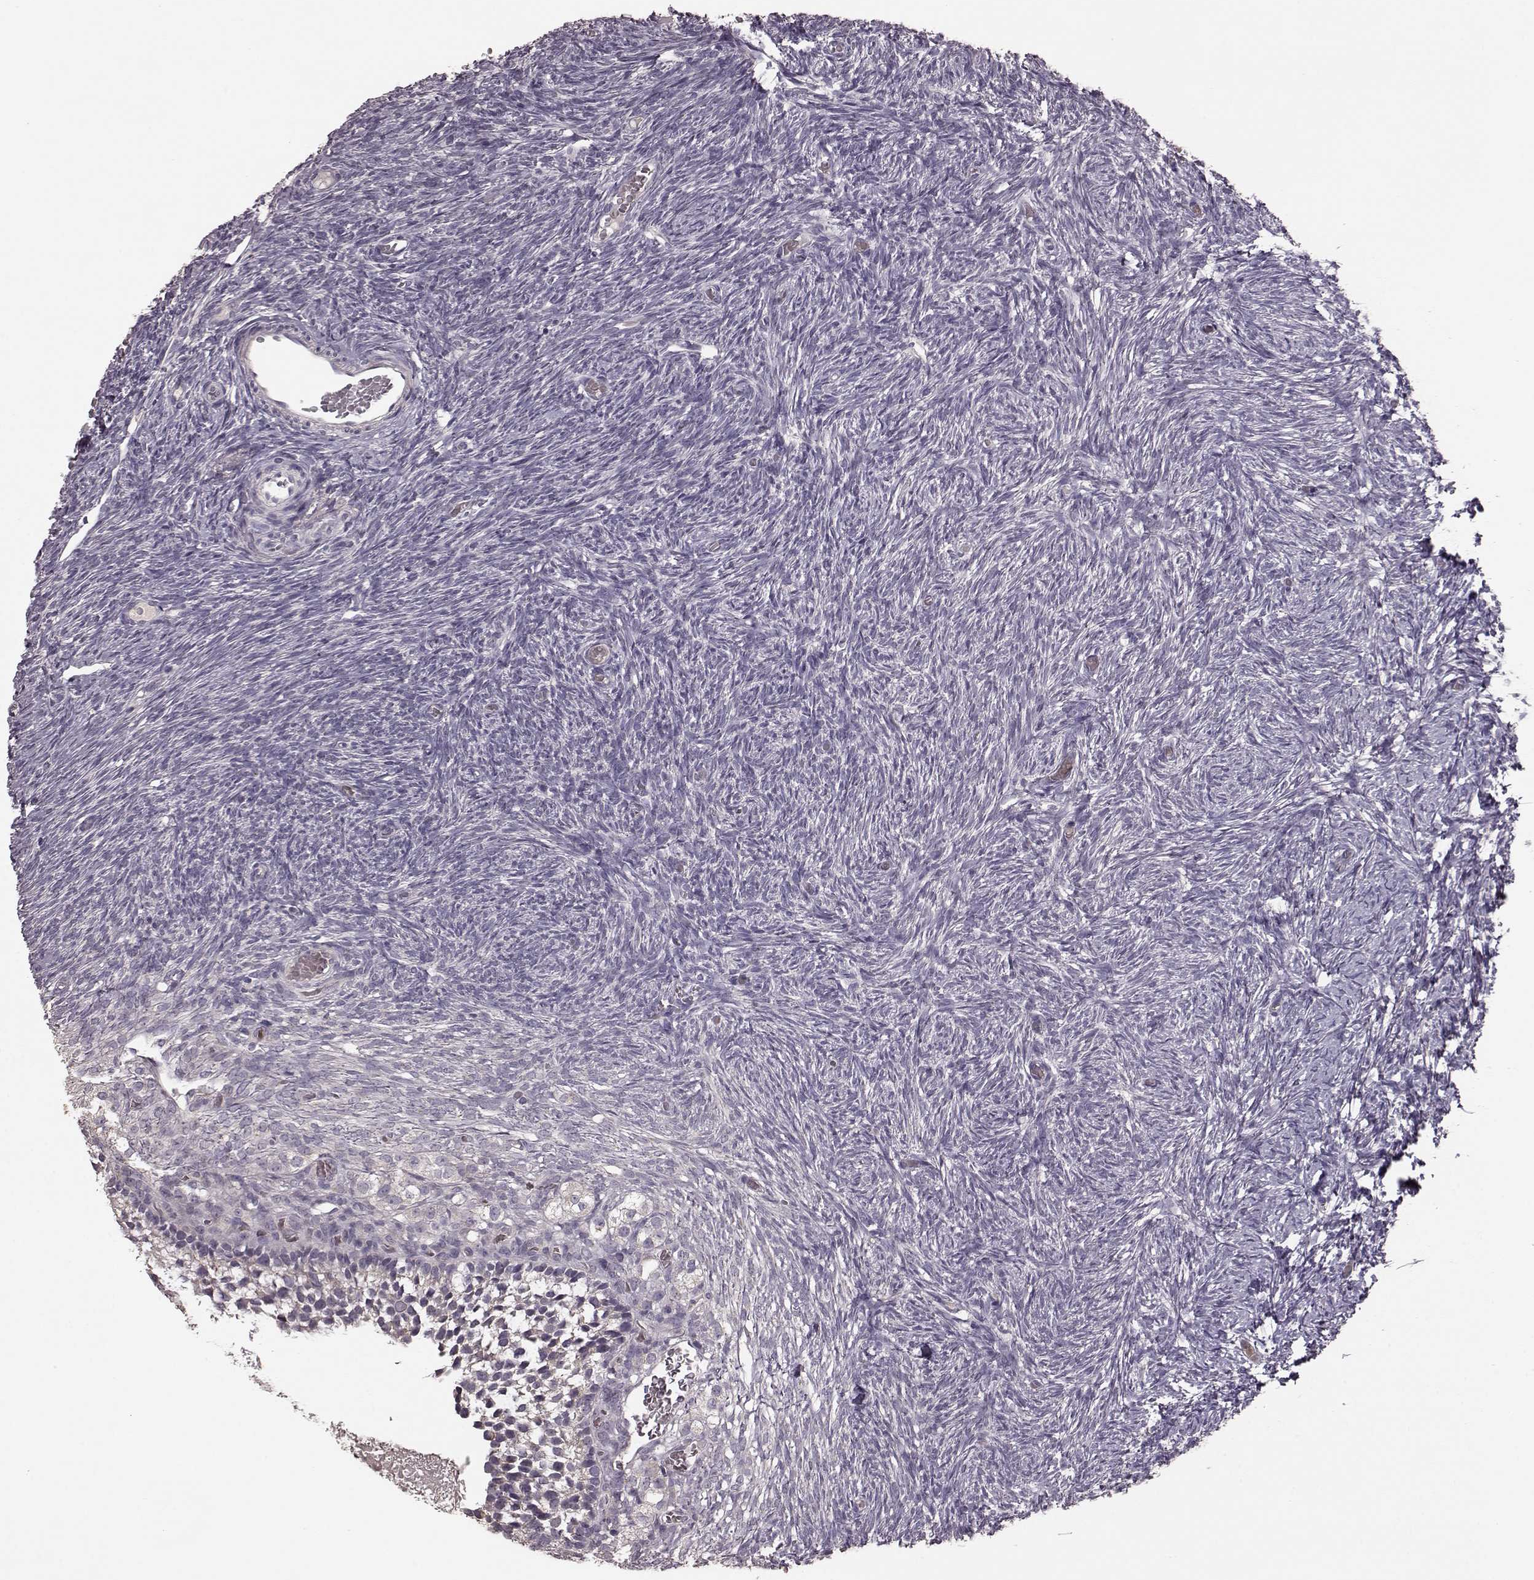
{"staining": {"intensity": "negative", "quantity": "none", "location": "none"}, "tissue": "ovary", "cell_type": "Ovarian stroma cells", "image_type": "normal", "snomed": [{"axis": "morphology", "description": "Normal tissue, NOS"}, {"axis": "topography", "description": "Ovary"}], "caption": "Immunohistochemical staining of benign ovary reveals no significant expression in ovarian stroma cells. (Immunohistochemistry, brightfield microscopy, high magnification).", "gene": "SLC52A3", "patient": {"sex": "female", "age": 39}}